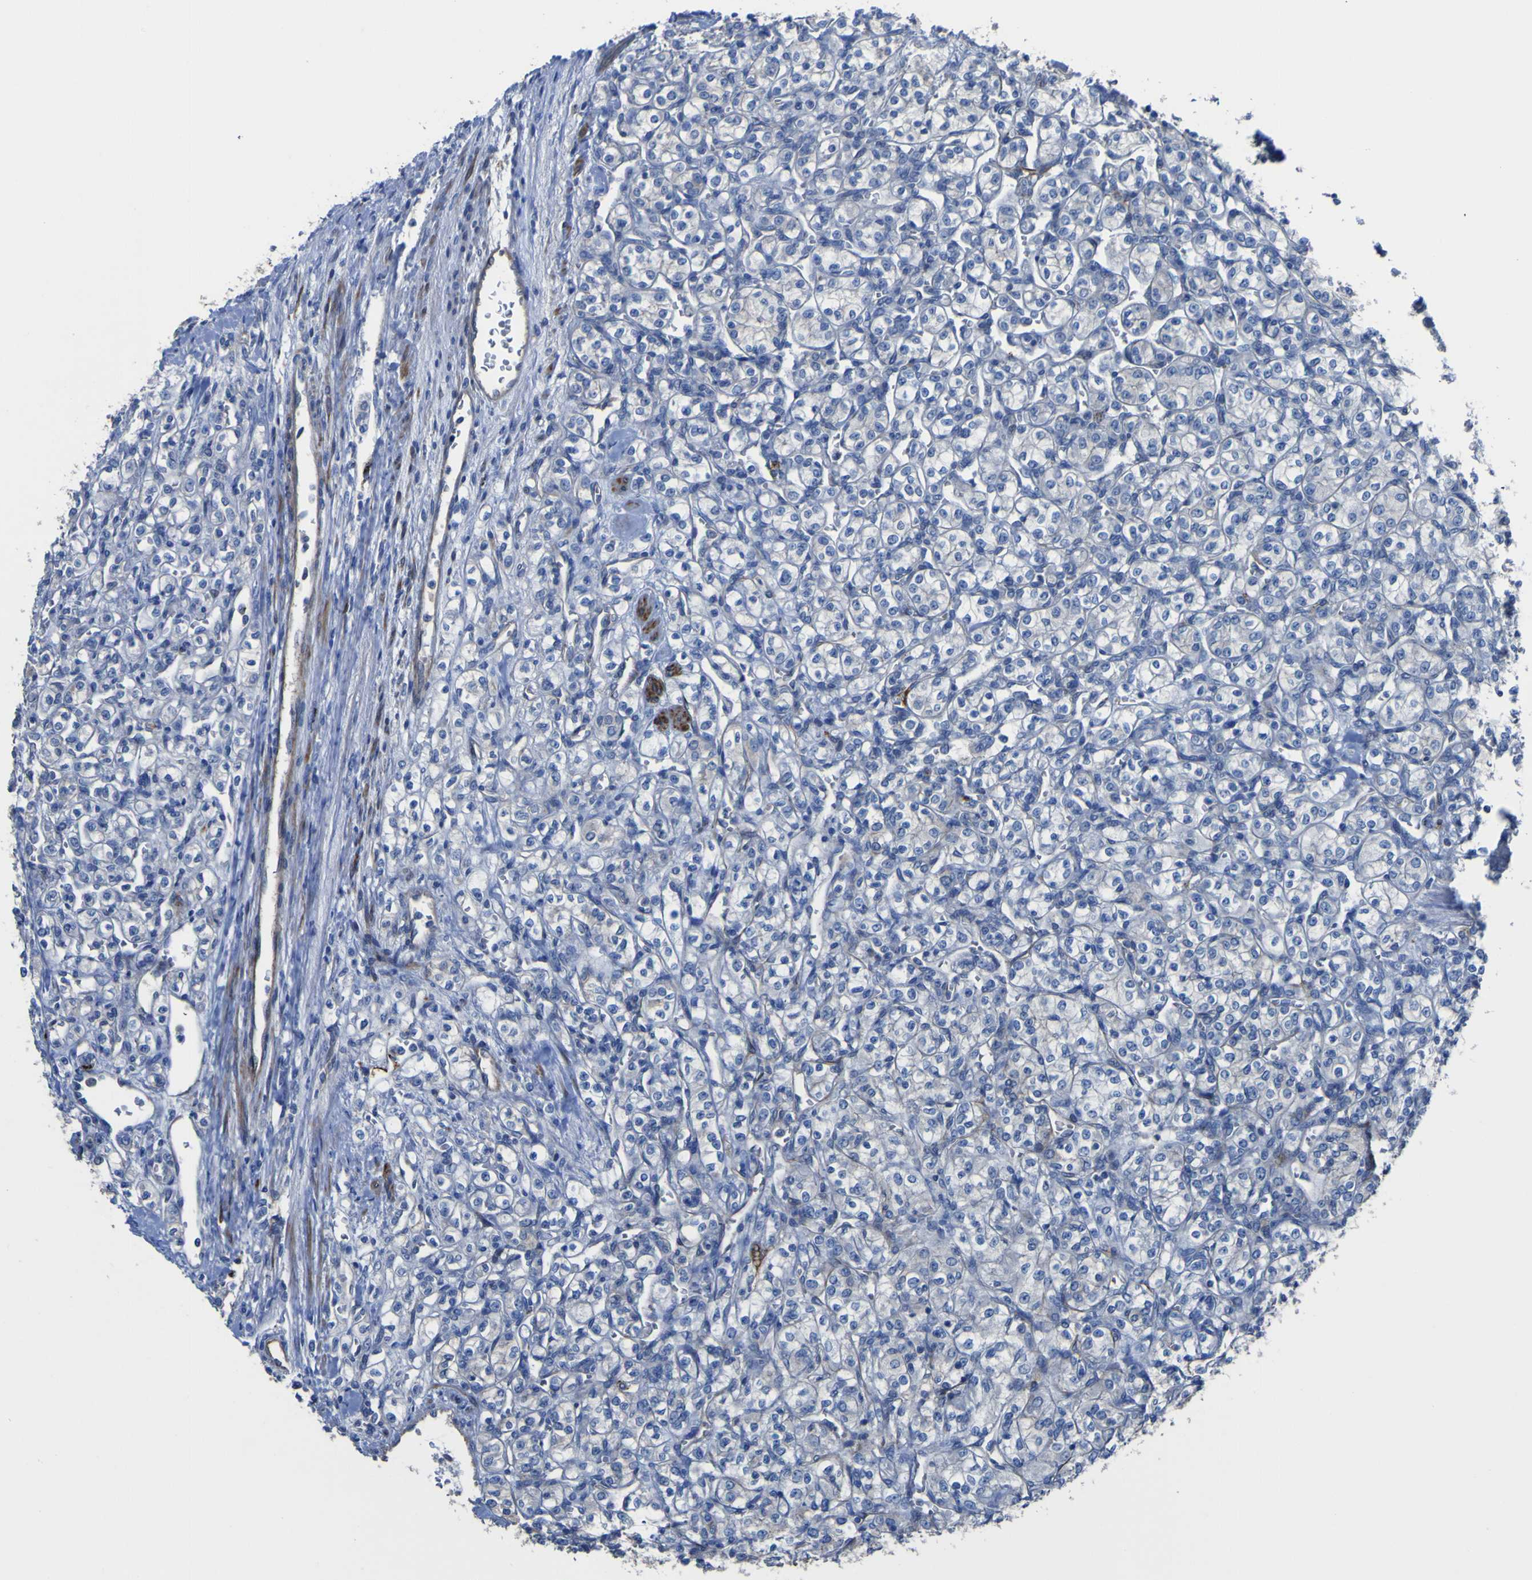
{"staining": {"intensity": "negative", "quantity": "none", "location": "none"}, "tissue": "renal cancer", "cell_type": "Tumor cells", "image_type": "cancer", "snomed": [{"axis": "morphology", "description": "Adenocarcinoma, NOS"}, {"axis": "topography", "description": "Kidney"}], "caption": "There is no significant staining in tumor cells of renal adenocarcinoma.", "gene": "AGO4", "patient": {"sex": "male", "age": 77}}